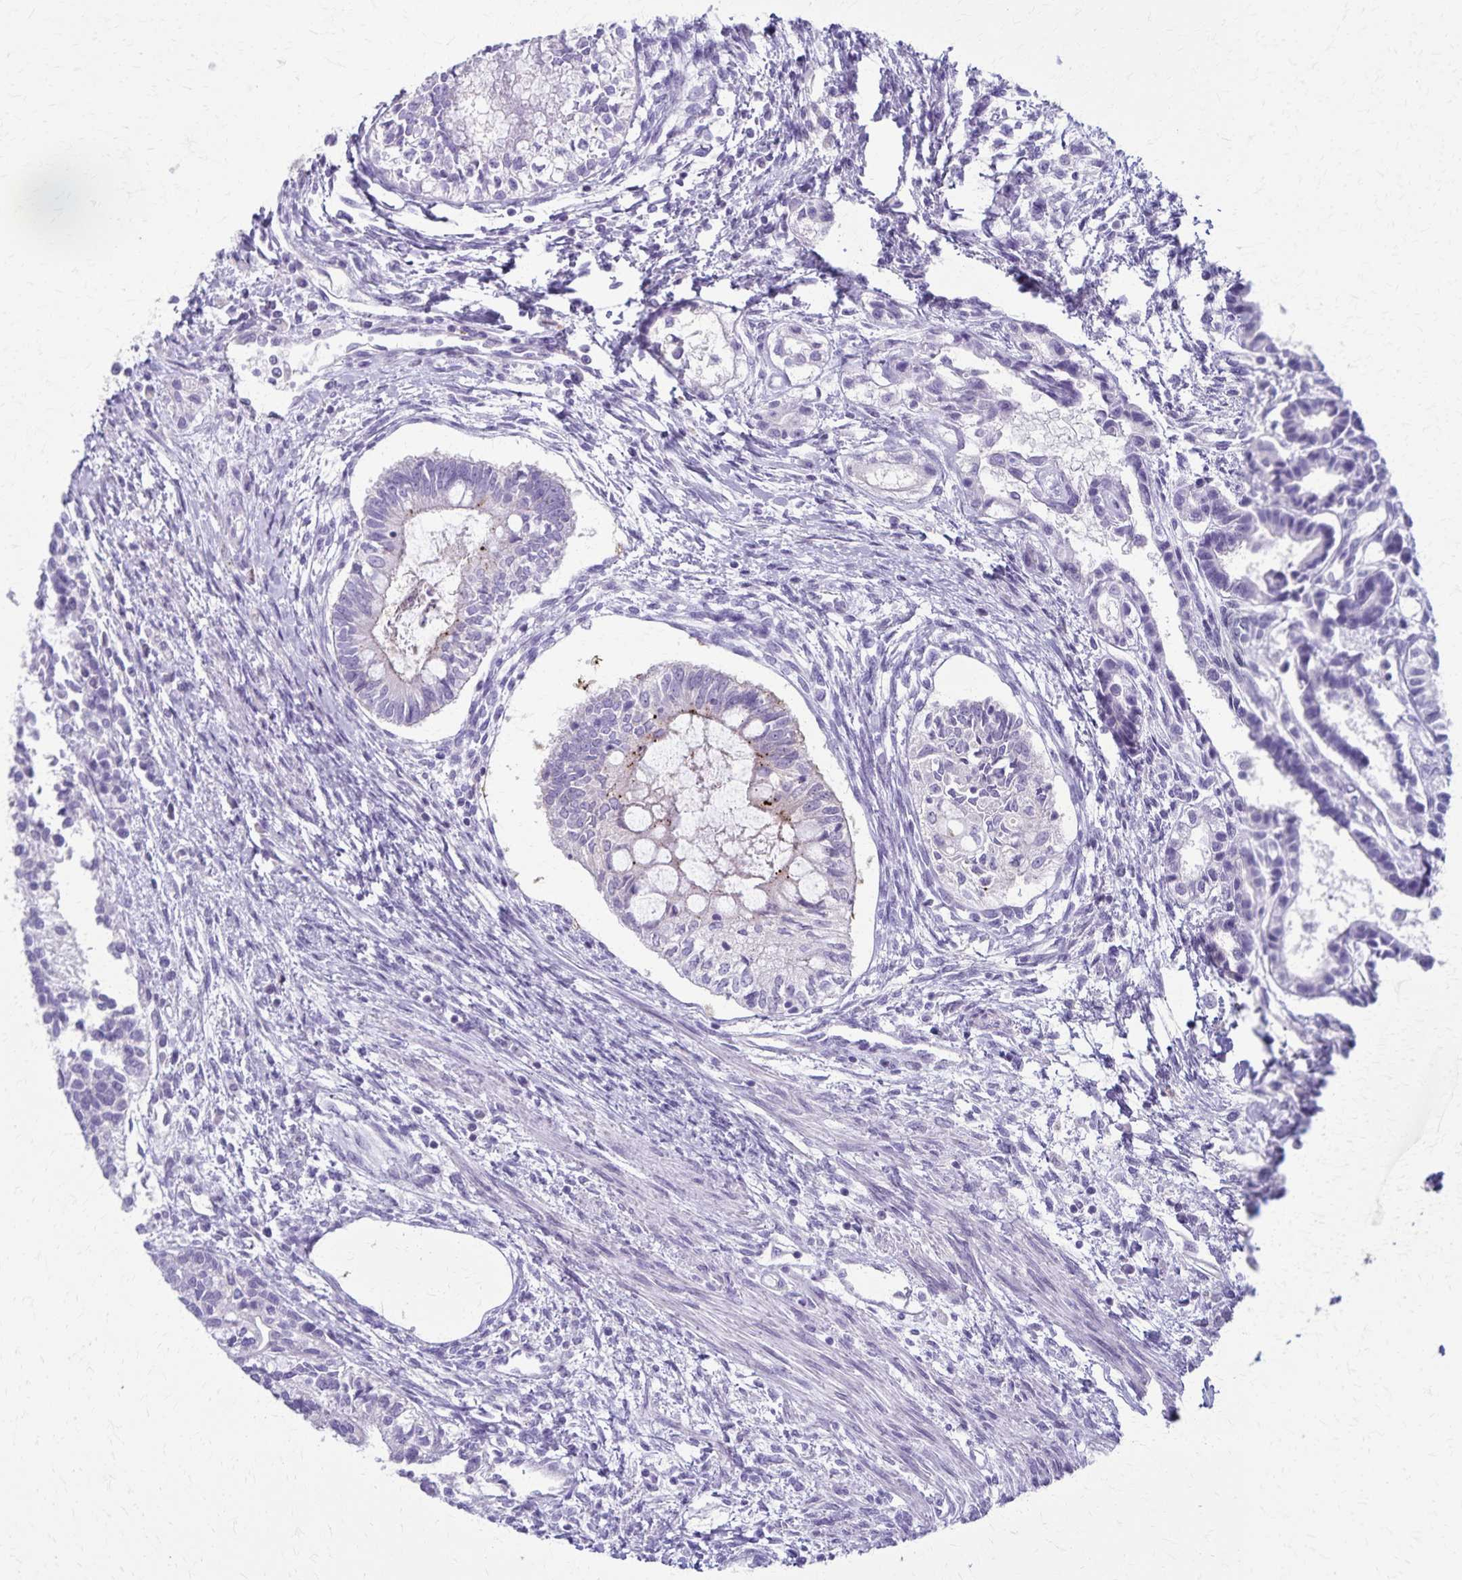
{"staining": {"intensity": "negative", "quantity": "none", "location": "none"}, "tissue": "testis cancer", "cell_type": "Tumor cells", "image_type": "cancer", "snomed": [{"axis": "morphology", "description": "Carcinoma, Embryonal, NOS"}, {"axis": "topography", "description": "Testis"}], "caption": "The micrograph exhibits no significant positivity in tumor cells of embryonal carcinoma (testis).", "gene": "TMEM60", "patient": {"sex": "male", "age": 37}}